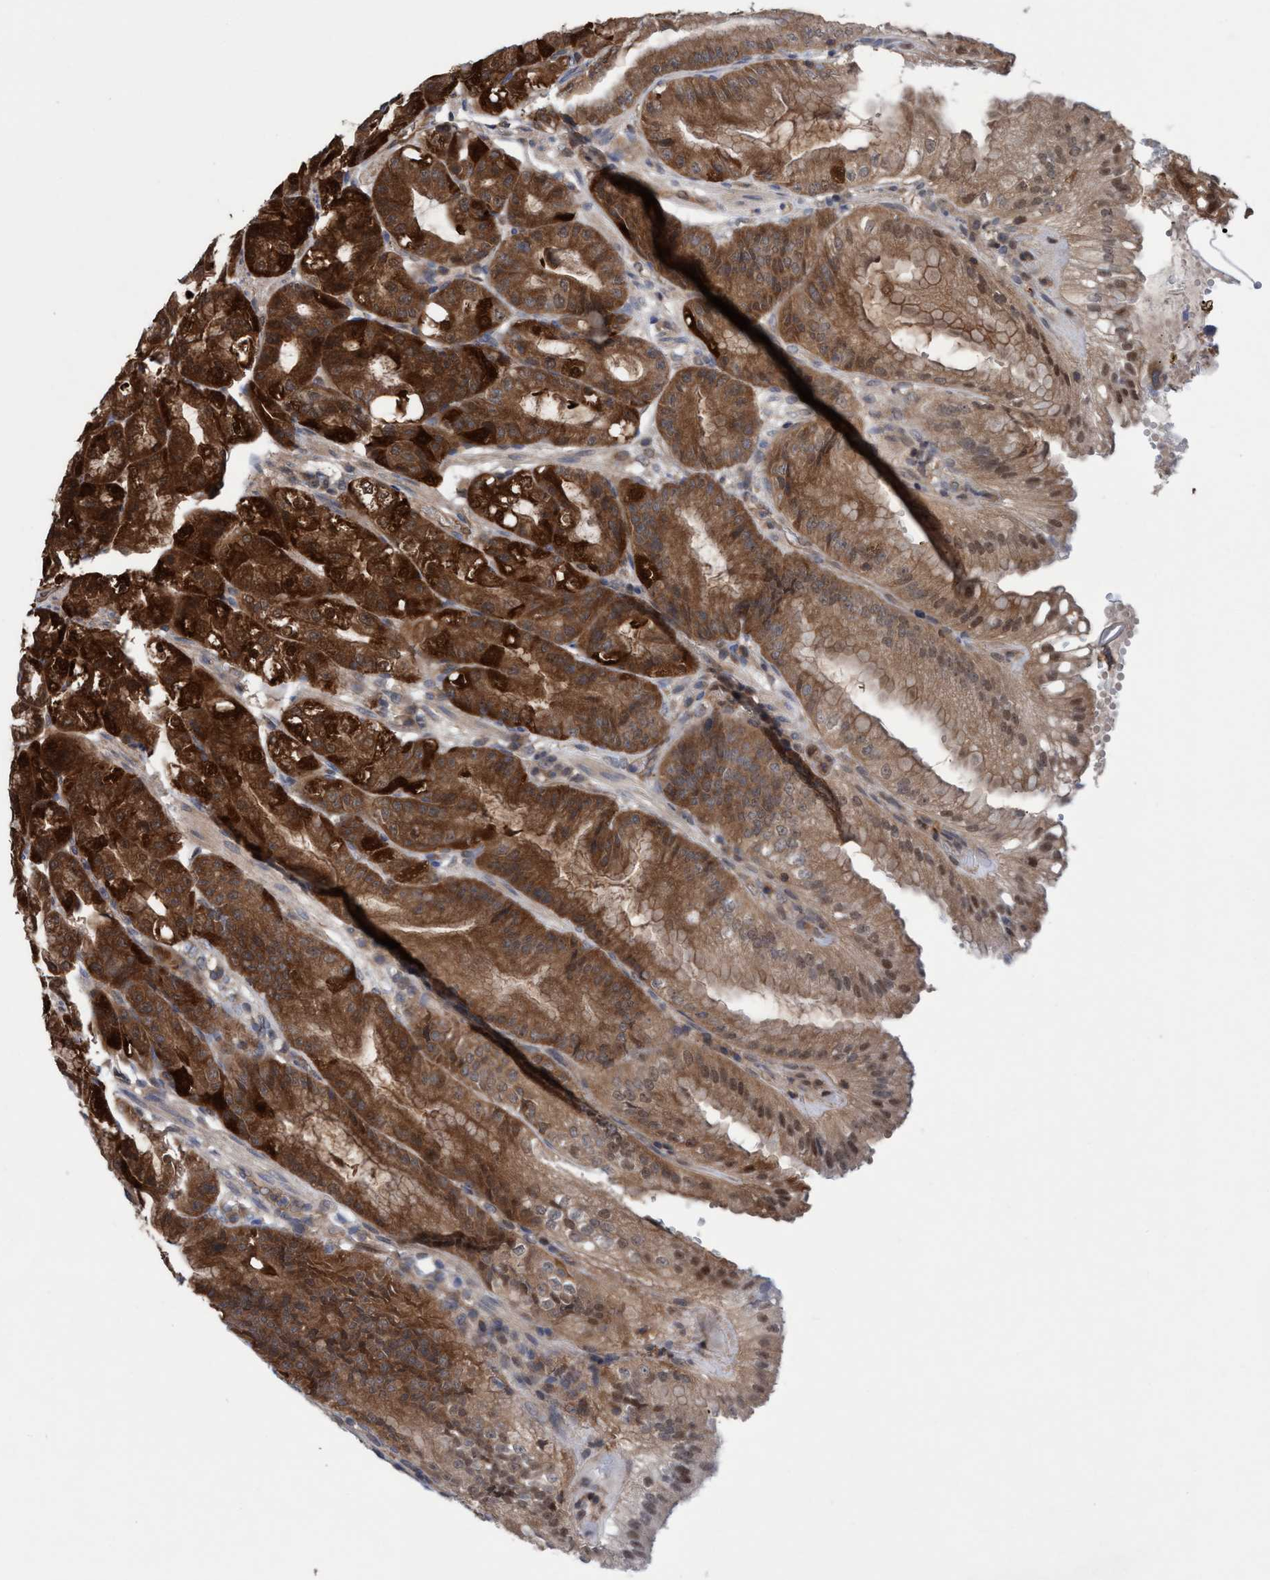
{"staining": {"intensity": "strong", "quantity": ">75%", "location": "cytoplasmic/membranous,nuclear"}, "tissue": "stomach", "cell_type": "Glandular cells", "image_type": "normal", "snomed": [{"axis": "morphology", "description": "Normal tissue, NOS"}, {"axis": "topography", "description": "Stomach, lower"}], "caption": "Stomach stained for a protein (brown) demonstrates strong cytoplasmic/membranous,nuclear positive expression in approximately >75% of glandular cells.", "gene": "GLOD4", "patient": {"sex": "male", "age": 71}}